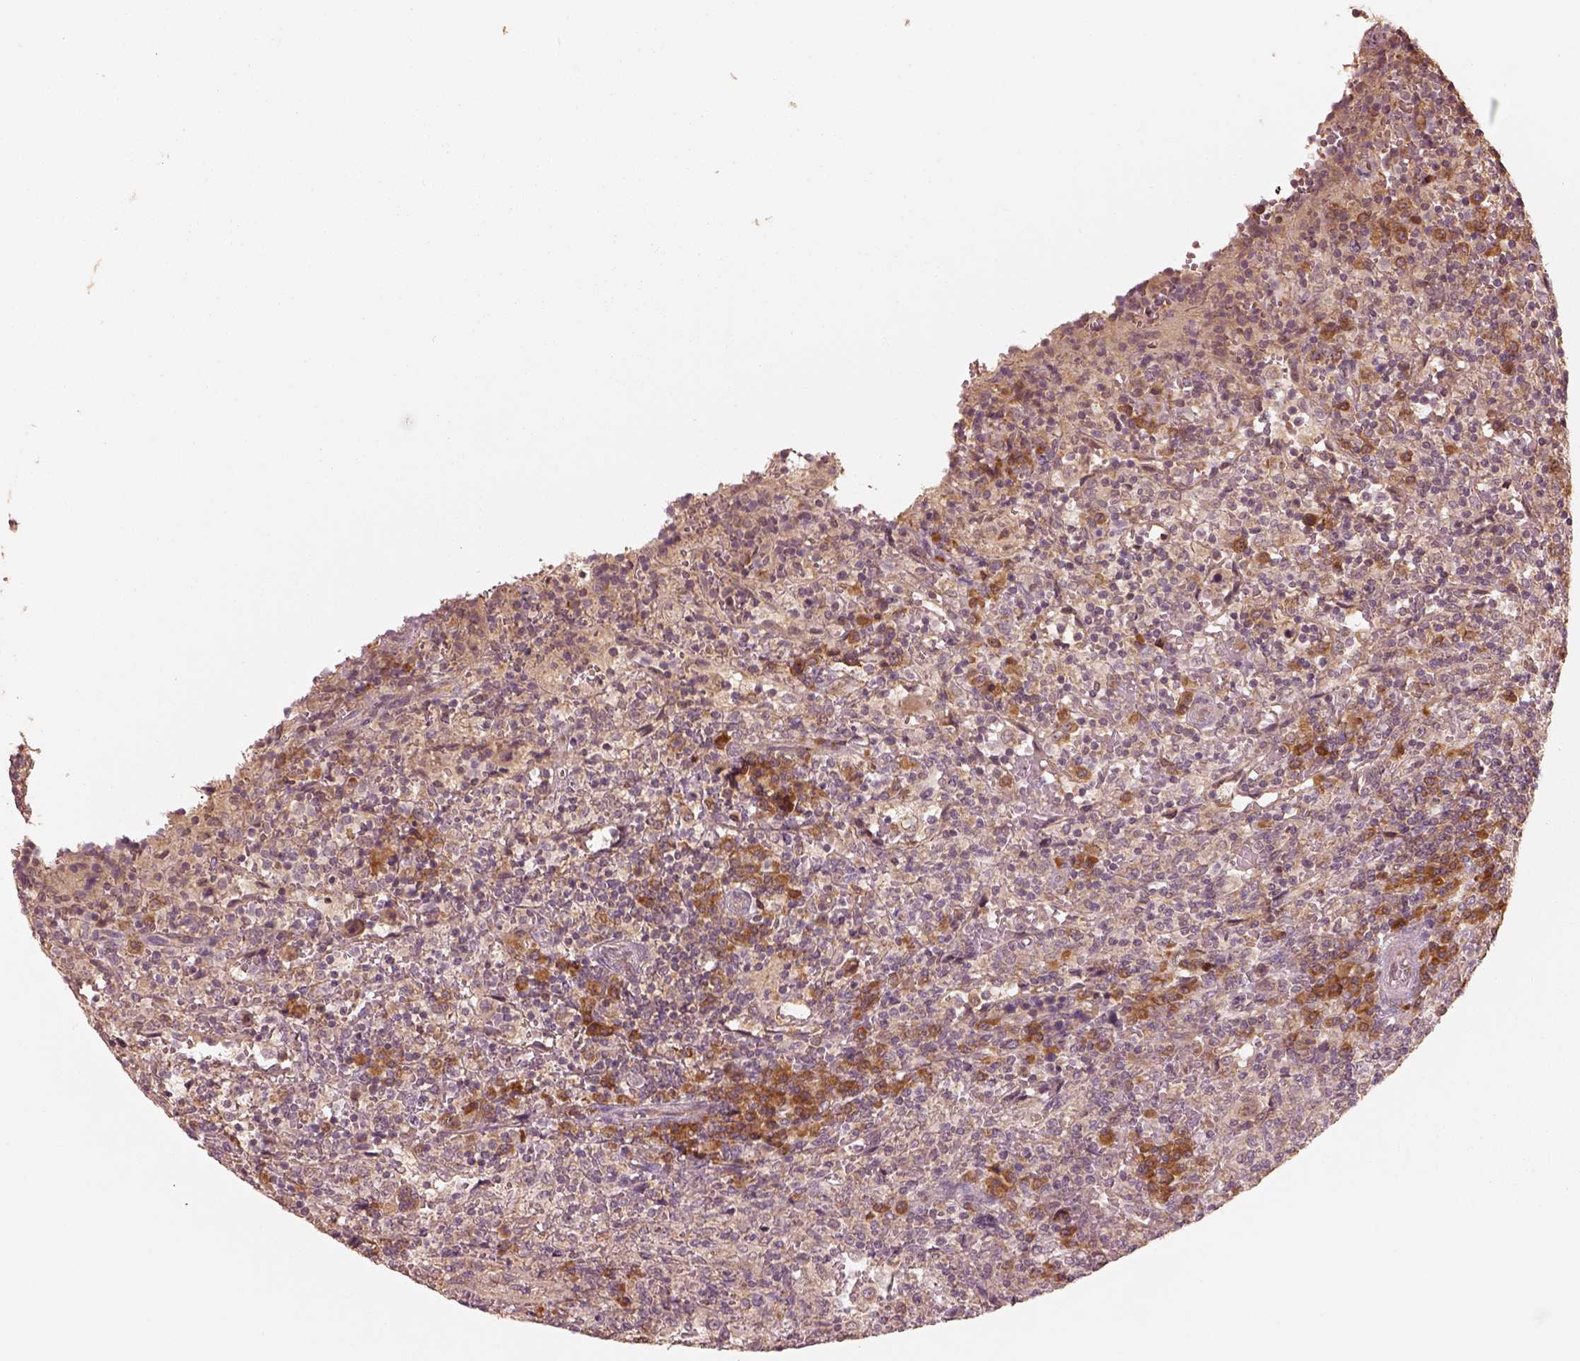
{"staining": {"intensity": "weak", "quantity": "<25%", "location": "cytoplasmic/membranous"}, "tissue": "lymphoma", "cell_type": "Tumor cells", "image_type": "cancer", "snomed": [{"axis": "morphology", "description": "Malignant lymphoma, non-Hodgkin's type, Low grade"}, {"axis": "topography", "description": "Spleen"}], "caption": "Histopathology image shows no significant protein staining in tumor cells of low-grade malignant lymphoma, non-Hodgkin's type.", "gene": "RPS5", "patient": {"sex": "male", "age": 62}}